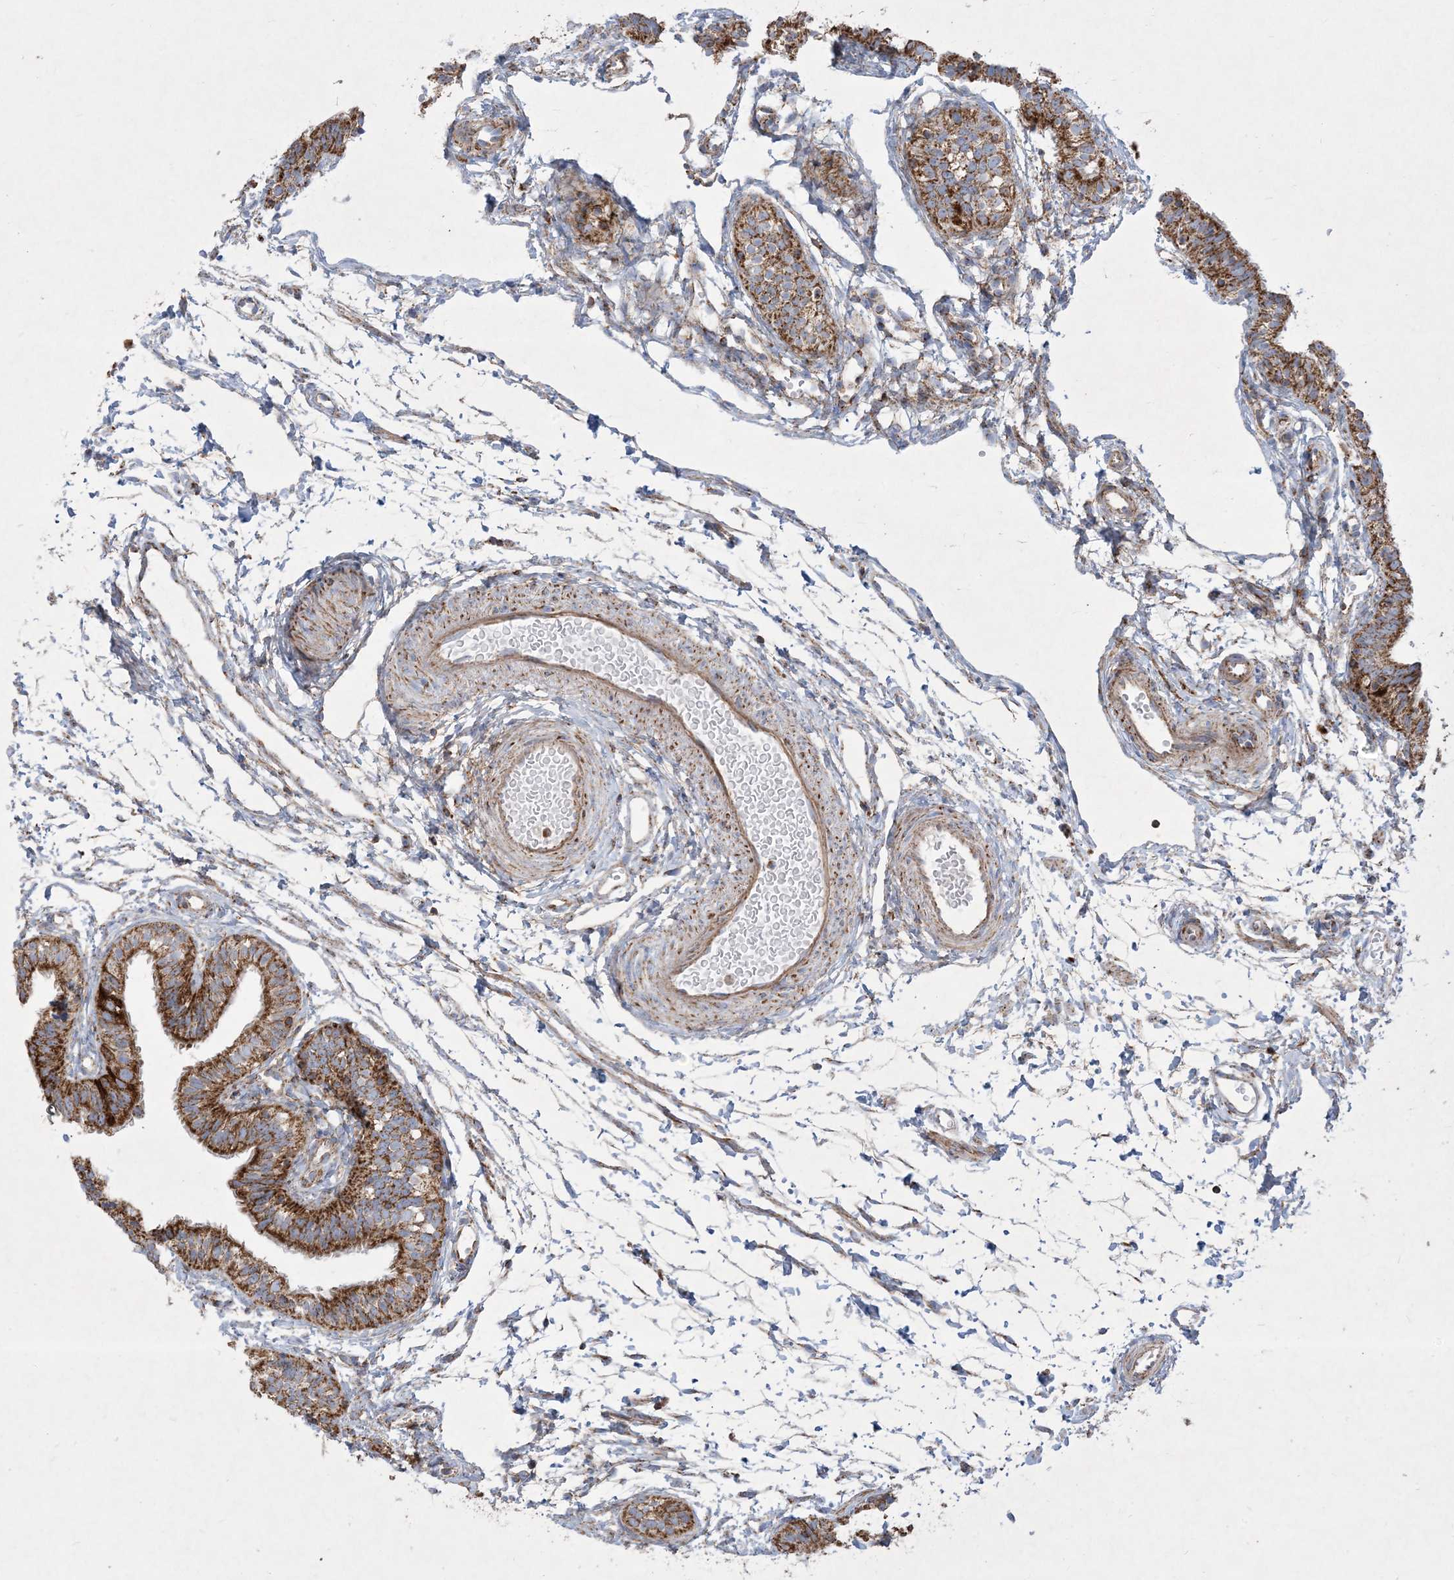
{"staining": {"intensity": "strong", "quantity": ">75%", "location": "cytoplasmic/membranous"}, "tissue": "fallopian tube", "cell_type": "Glandular cells", "image_type": "normal", "snomed": [{"axis": "morphology", "description": "Normal tissue, NOS"}, {"axis": "topography", "description": "Fallopian tube"}], "caption": "DAB (3,3'-diaminobenzidine) immunohistochemical staining of benign fallopian tube demonstrates strong cytoplasmic/membranous protein positivity in about >75% of glandular cells.", "gene": "BEND4", "patient": {"sex": "female", "age": 35}}